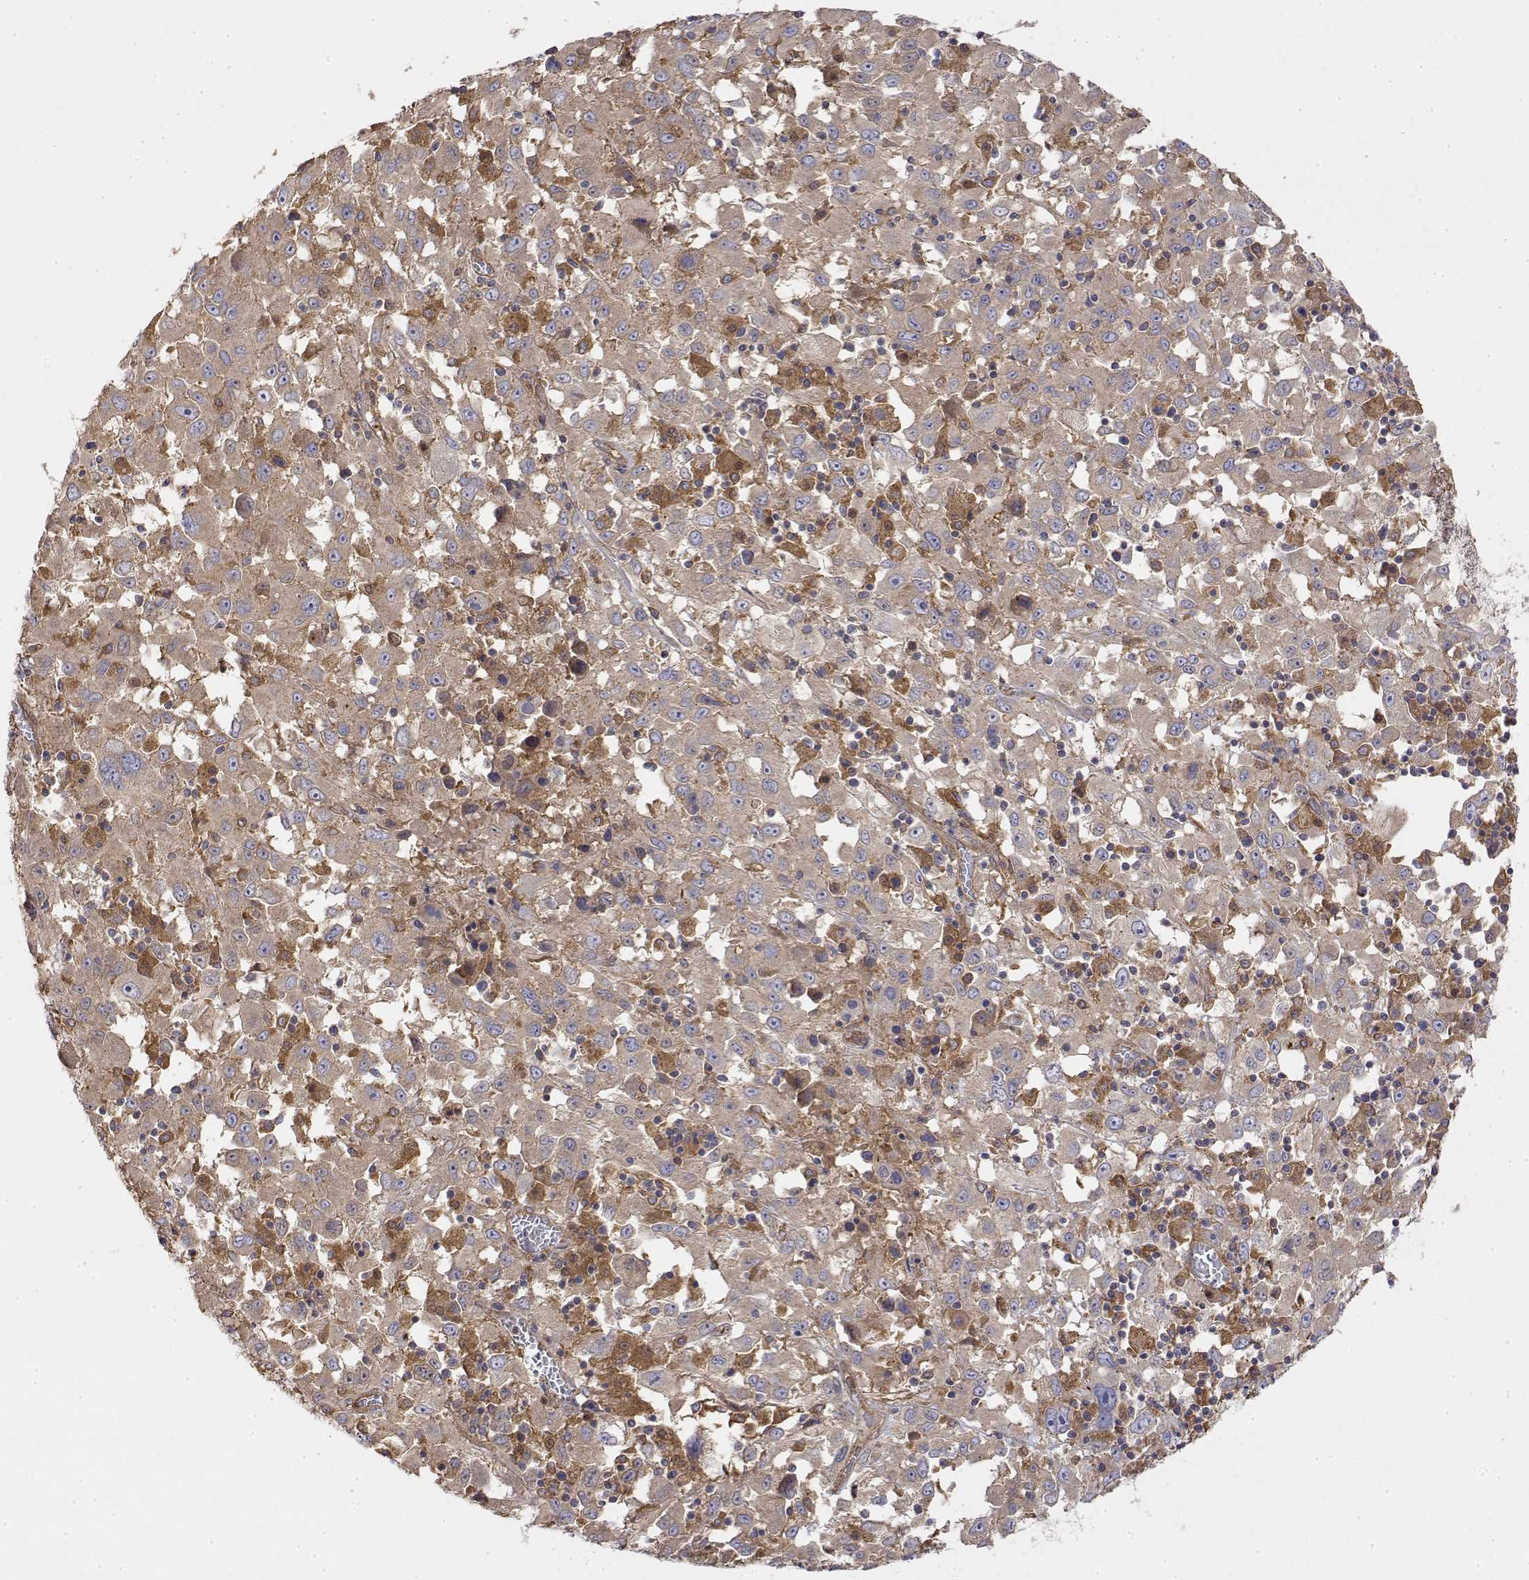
{"staining": {"intensity": "weak", "quantity": "<25%", "location": "cytoplasmic/membranous"}, "tissue": "melanoma", "cell_type": "Tumor cells", "image_type": "cancer", "snomed": [{"axis": "morphology", "description": "Malignant melanoma, Metastatic site"}, {"axis": "topography", "description": "Soft tissue"}], "caption": "A micrograph of human melanoma is negative for staining in tumor cells.", "gene": "PACSIN2", "patient": {"sex": "male", "age": 50}}